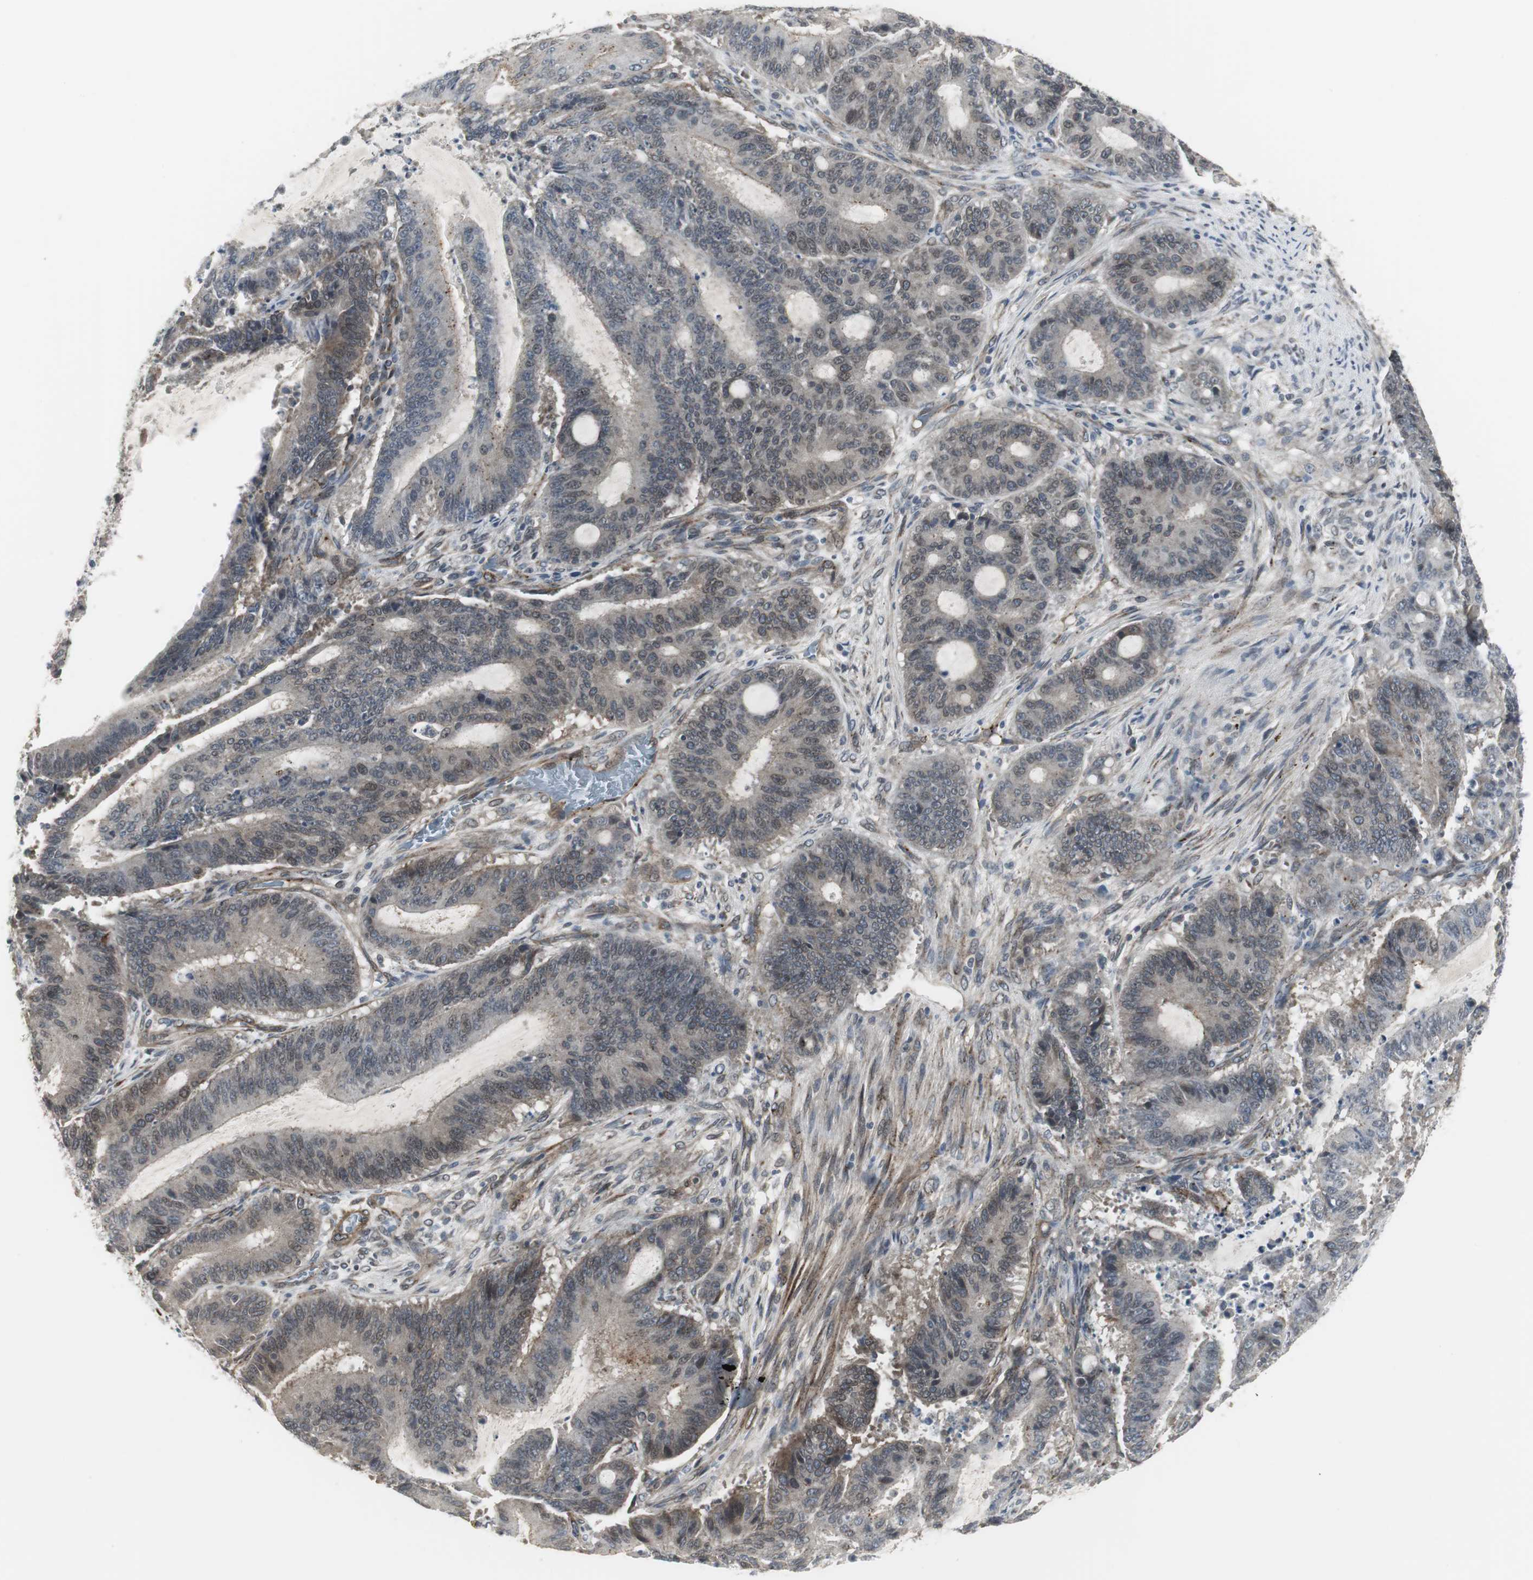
{"staining": {"intensity": "weak", "quantity": "<25%", "location": "cytoplasmic/membranous"}, "tissue": "liver cancer", "cell_type": "Tumor cells", "image_type": "cancer", "snomed": [{"axis": "morphology", "description": "Cholangiocarcinoma"}, {"axis": "topography", "description": "Liver"}], "caption": "A micrograph of liver cancer stained for a protein shows no brown staining in tumor cells.", "gene": "SCYL3", "patient": {"sex": "female", "age": 73}}